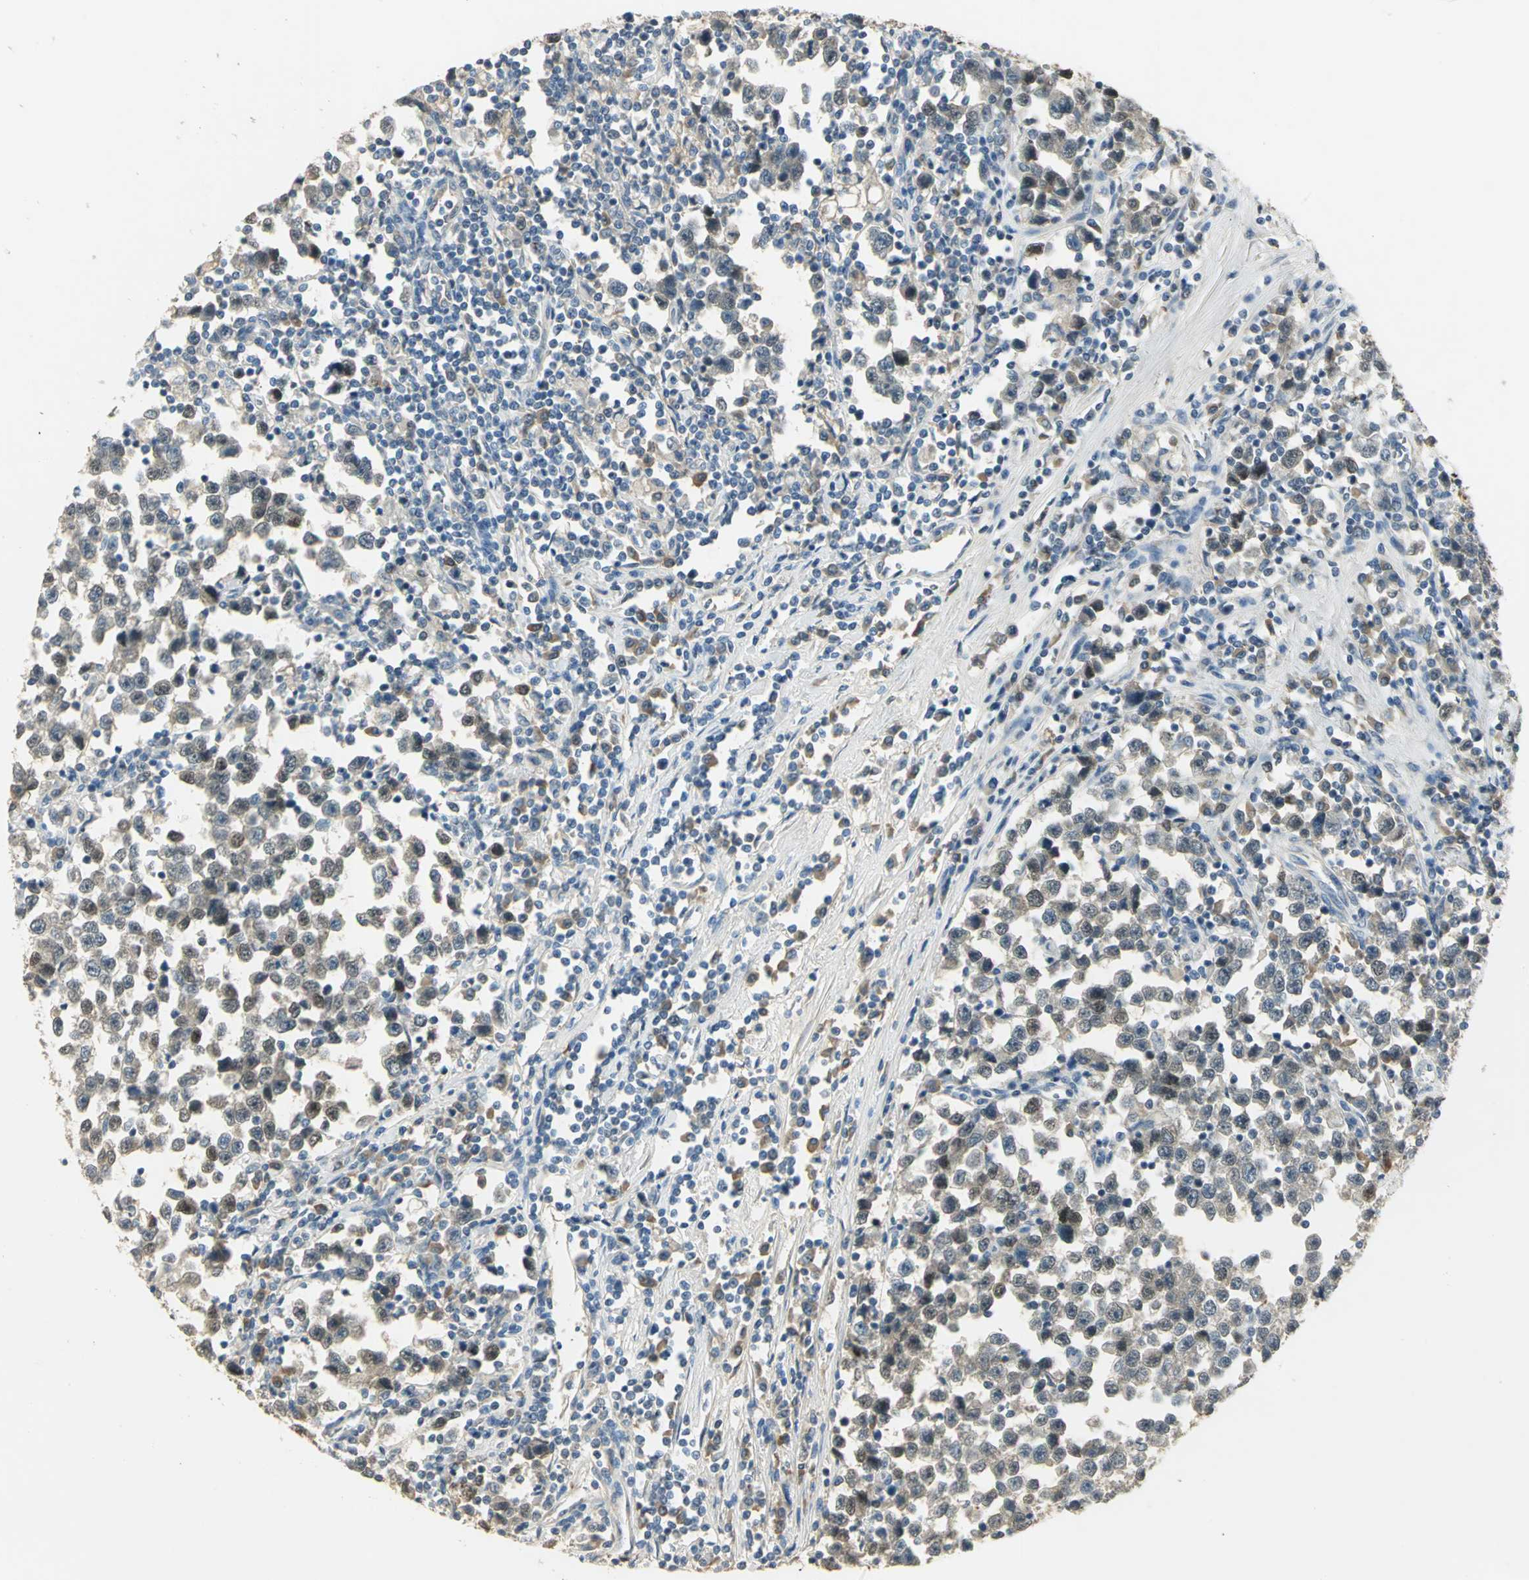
{"staining": {"intensity": "strong", "quantity": "<25%", "location": "nuclear"}, "tissue": "testis cancer", "cell_type": "Tumor cells", "image_type": "cancer", "snomed": [{"axis": "morphology", "description": "Seminoma, NOS"}, {"axis": "topography", "description": "Testis"}], "caption": "Protein staining of testis seminoma tissue reveals strong nuclear positivity in approximately <25% of tumor cells.", "gene": "AK6", "patient": {"sex": "male", "age": 43}}